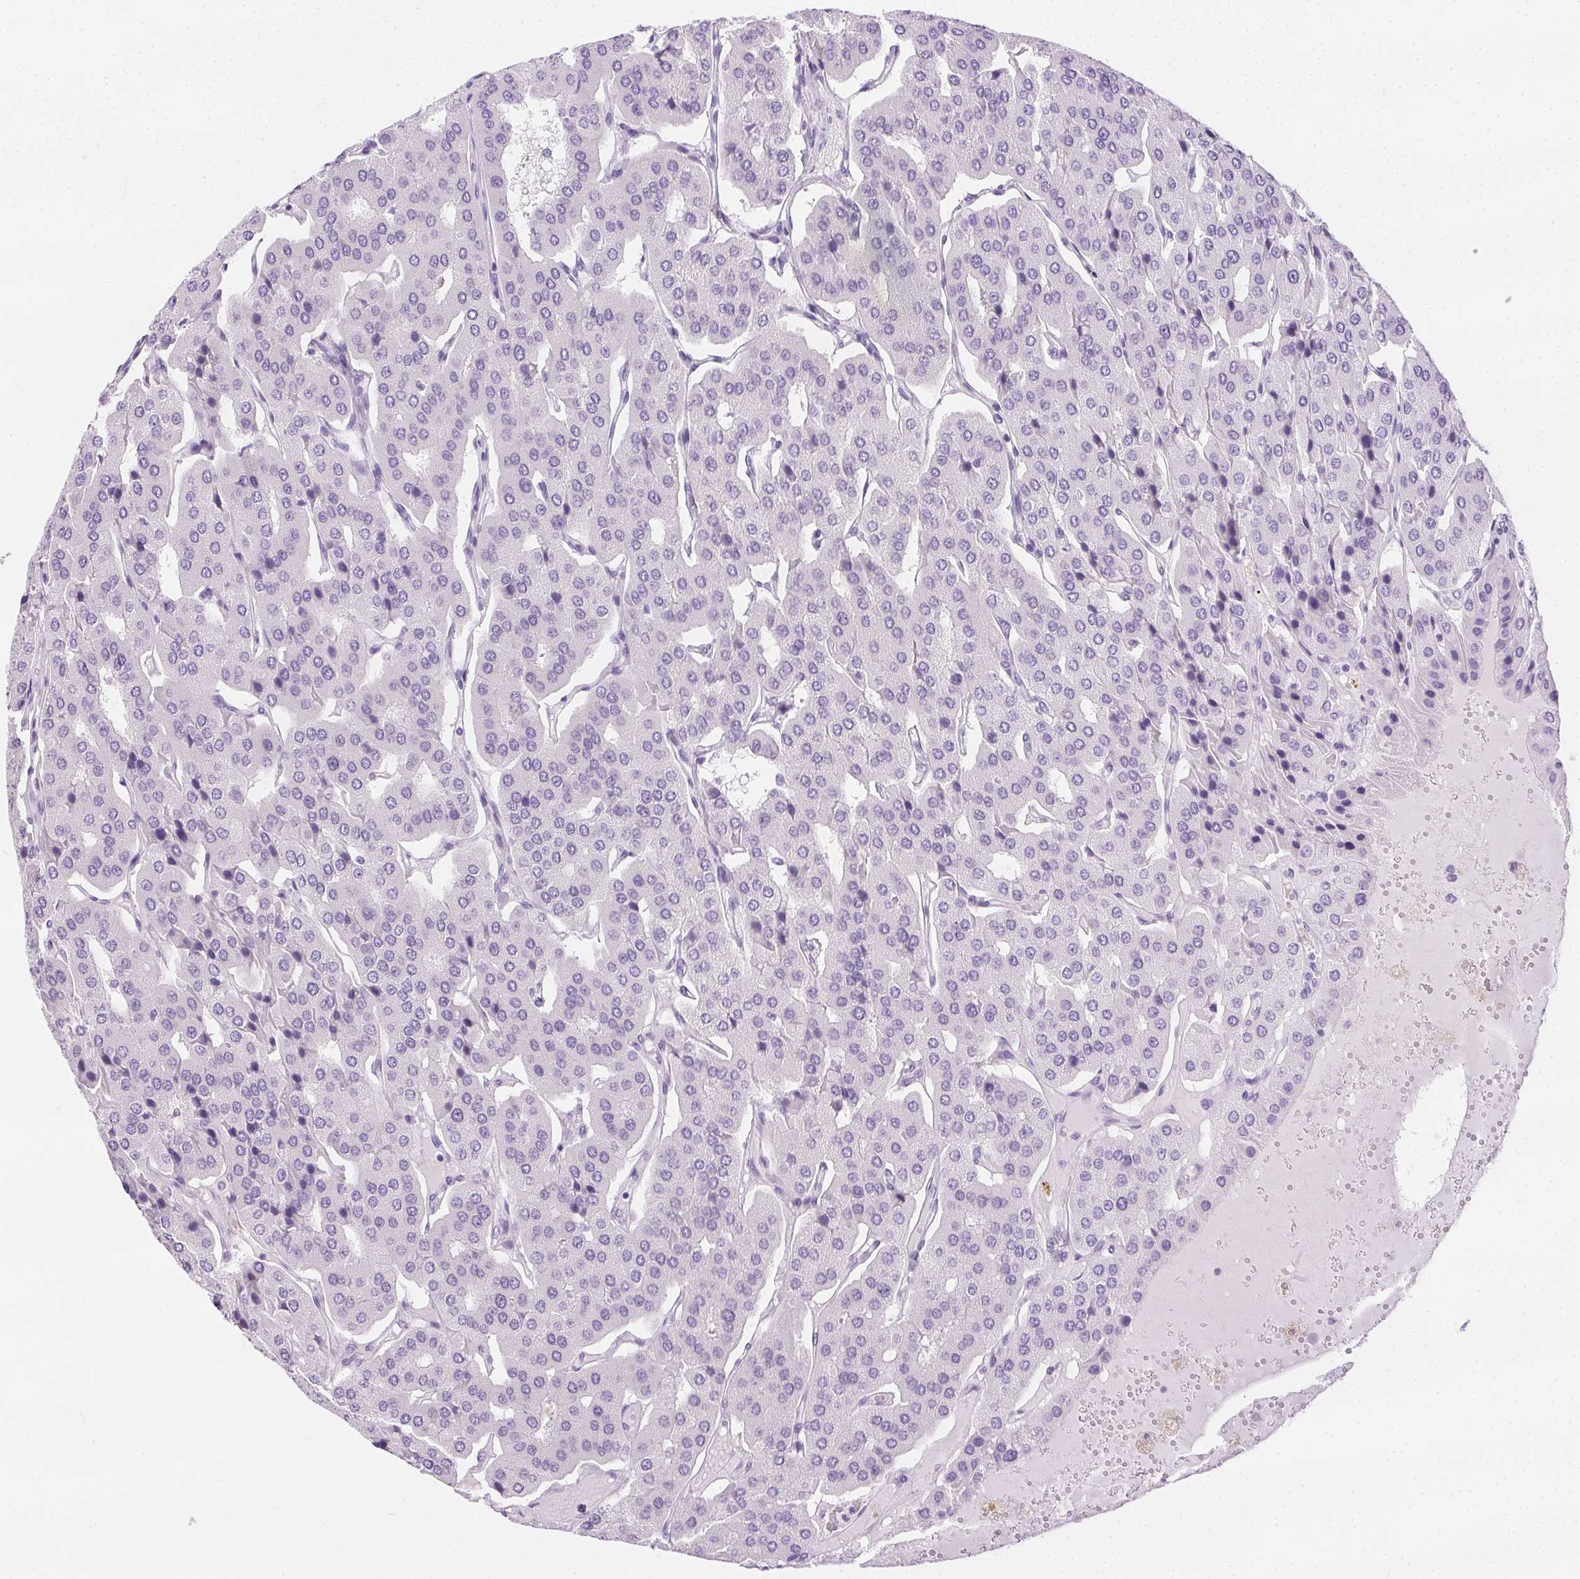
{"staining": {"intensity": "negative", "quantity": "none", "location": "none"}, "tissue": "parathyroid gland", "cell_type": "Glandular cells", "image_type": "normal", "snomed": [{"axis": "morphology", "description": "Normal tissue, NOS"}, {"axis": "morphology", "description": "Adenoma, NOS"}, {"axis": "topography", "description": "Parathyroid gland"}], "caption": "Photomicrograph shows no significant protein staining in glandular cells of benign parathyroid gland.", "gene": "C20orf85", "patient": {"sex": "female", "age": 86}}